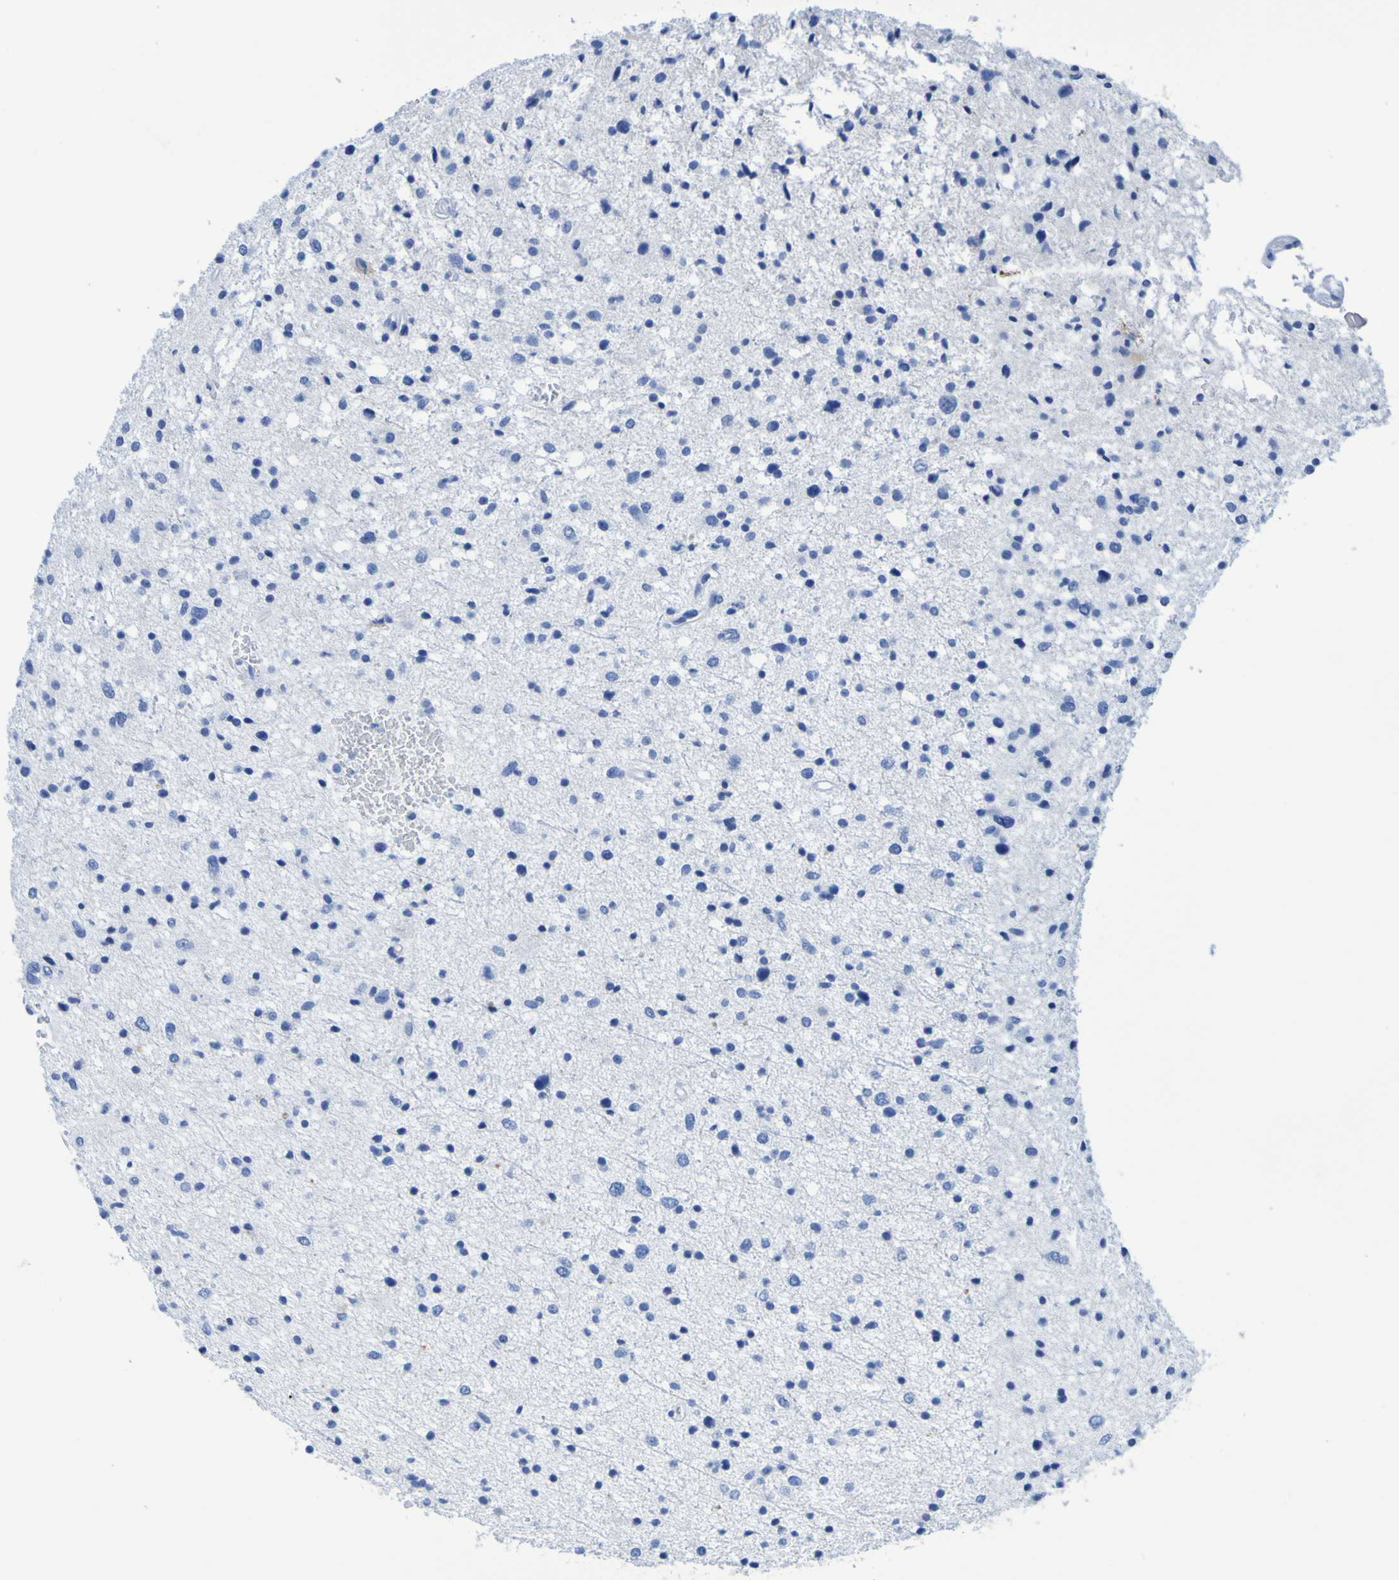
{"staining": {"intensity": "negative", "quantity": "none", "location": "none"}, "tissue": "glioma", "cell_type": "Tumor cells", "image_type": "cancer", "snomed": [{"axis": "morphology", "description": "Glioma, malignant, Low grade"}, {"axis": "topography", "description": "Brain"}], "caption": "This is a photomicrograph of immunohistochemistry (IHC) staining of malignant low-grade glioma, which shows no positivity in tumor cells.", "gene": "DPEP1", "patient": {"sex": "female", "age": 37}}